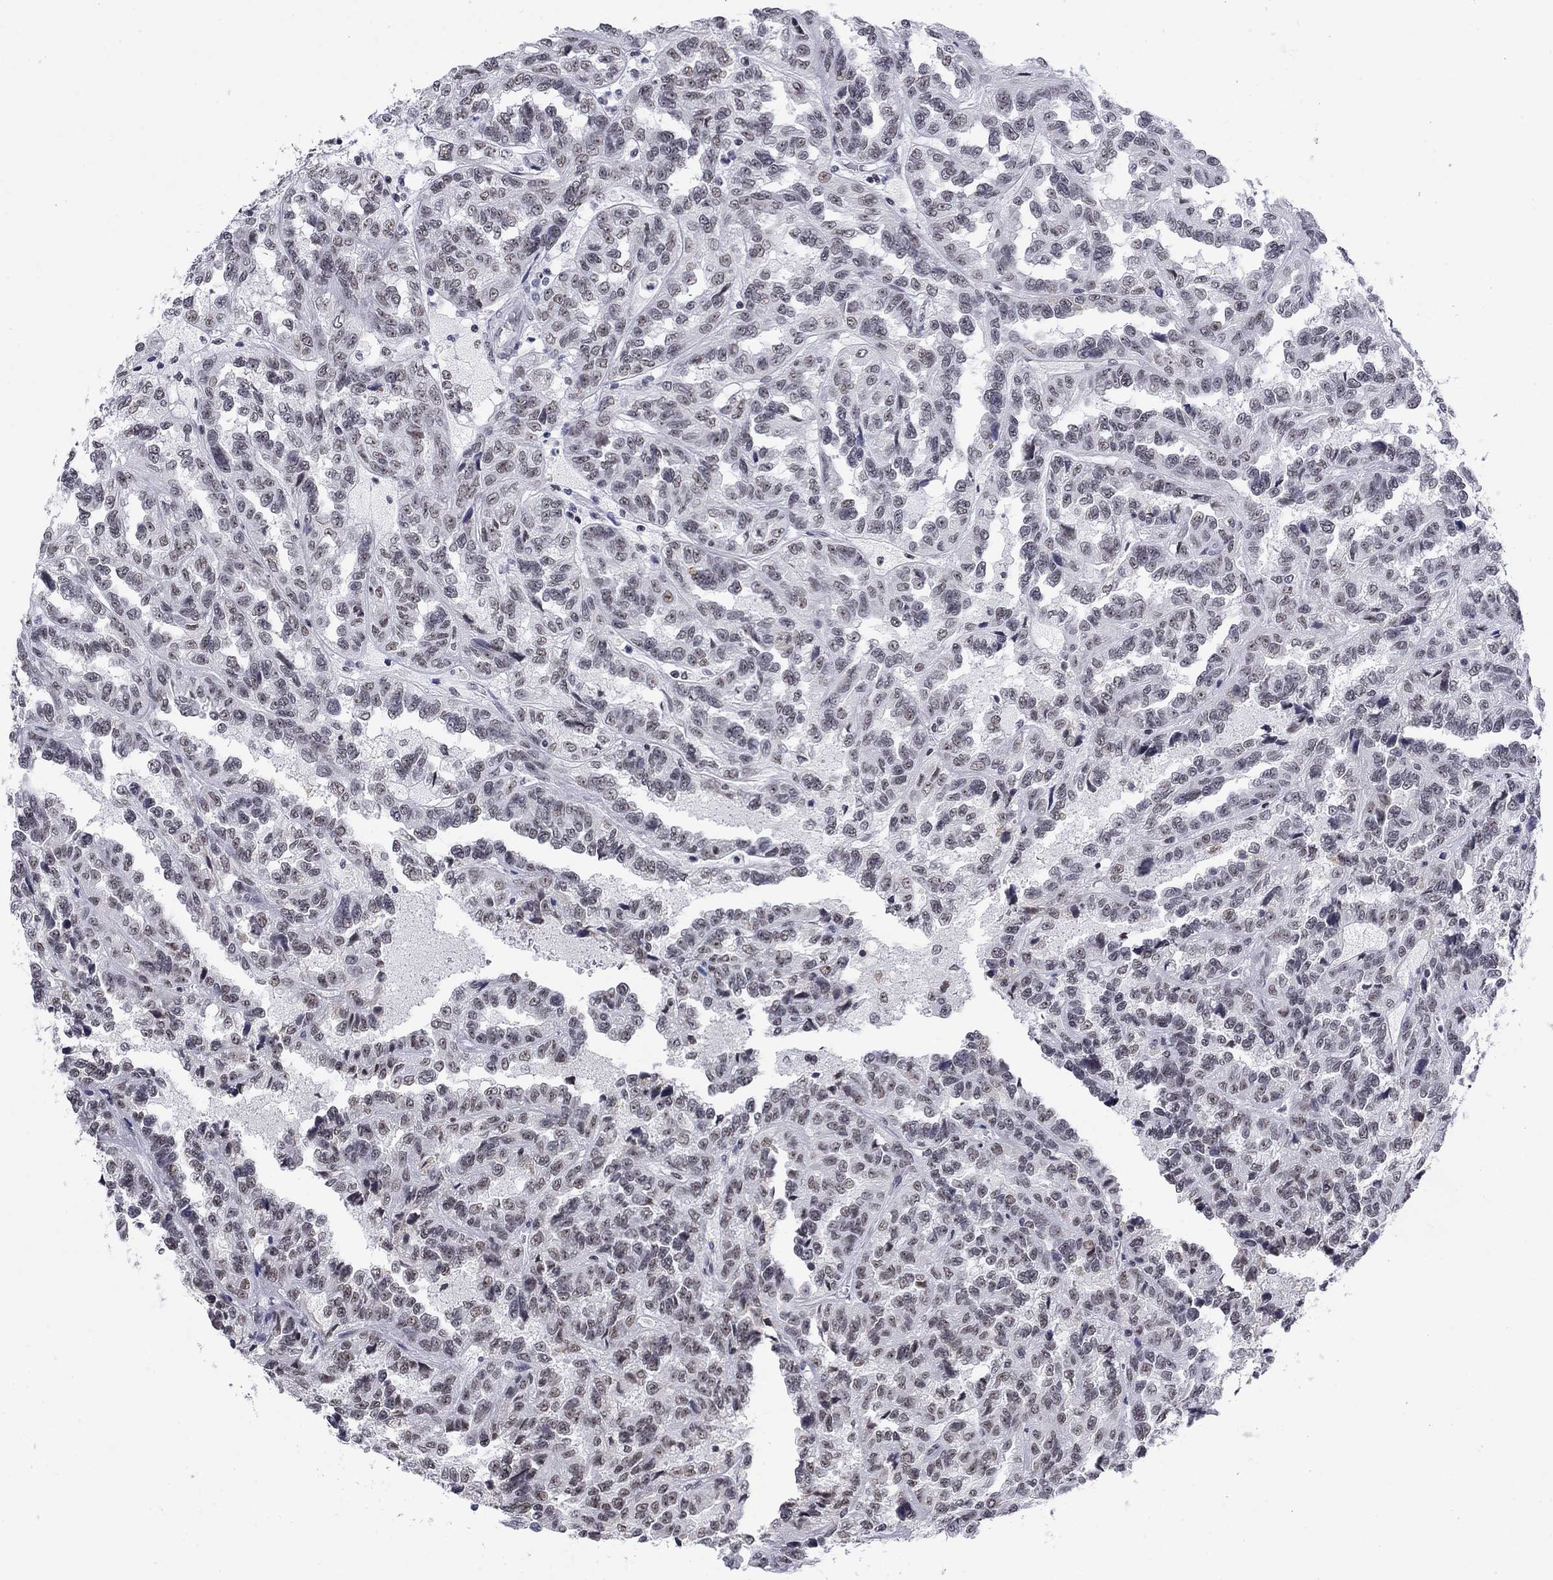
{"staining": {"intensity": "negative", "quantity": "none", "location": "none"}, "tissue": "renal cancer", "cell_type": "Tumor cells", "image_type": "cancer", "snomed": [{"axis": "morphology", "description": "Adenocarcinoma, NOS"}, {"axis": "topography", "description": "Kidney"}], "caption": "A high-resolution micrograph shows immunohistochemistry staining of renal cancer, which reveals no significant positivity in tumor cells. (Immunohistochemistry (ihc), brightfield microscopy, high magnification).", "gene": "CSRNP3", "patient": {"sex": "male", "age": 79}}